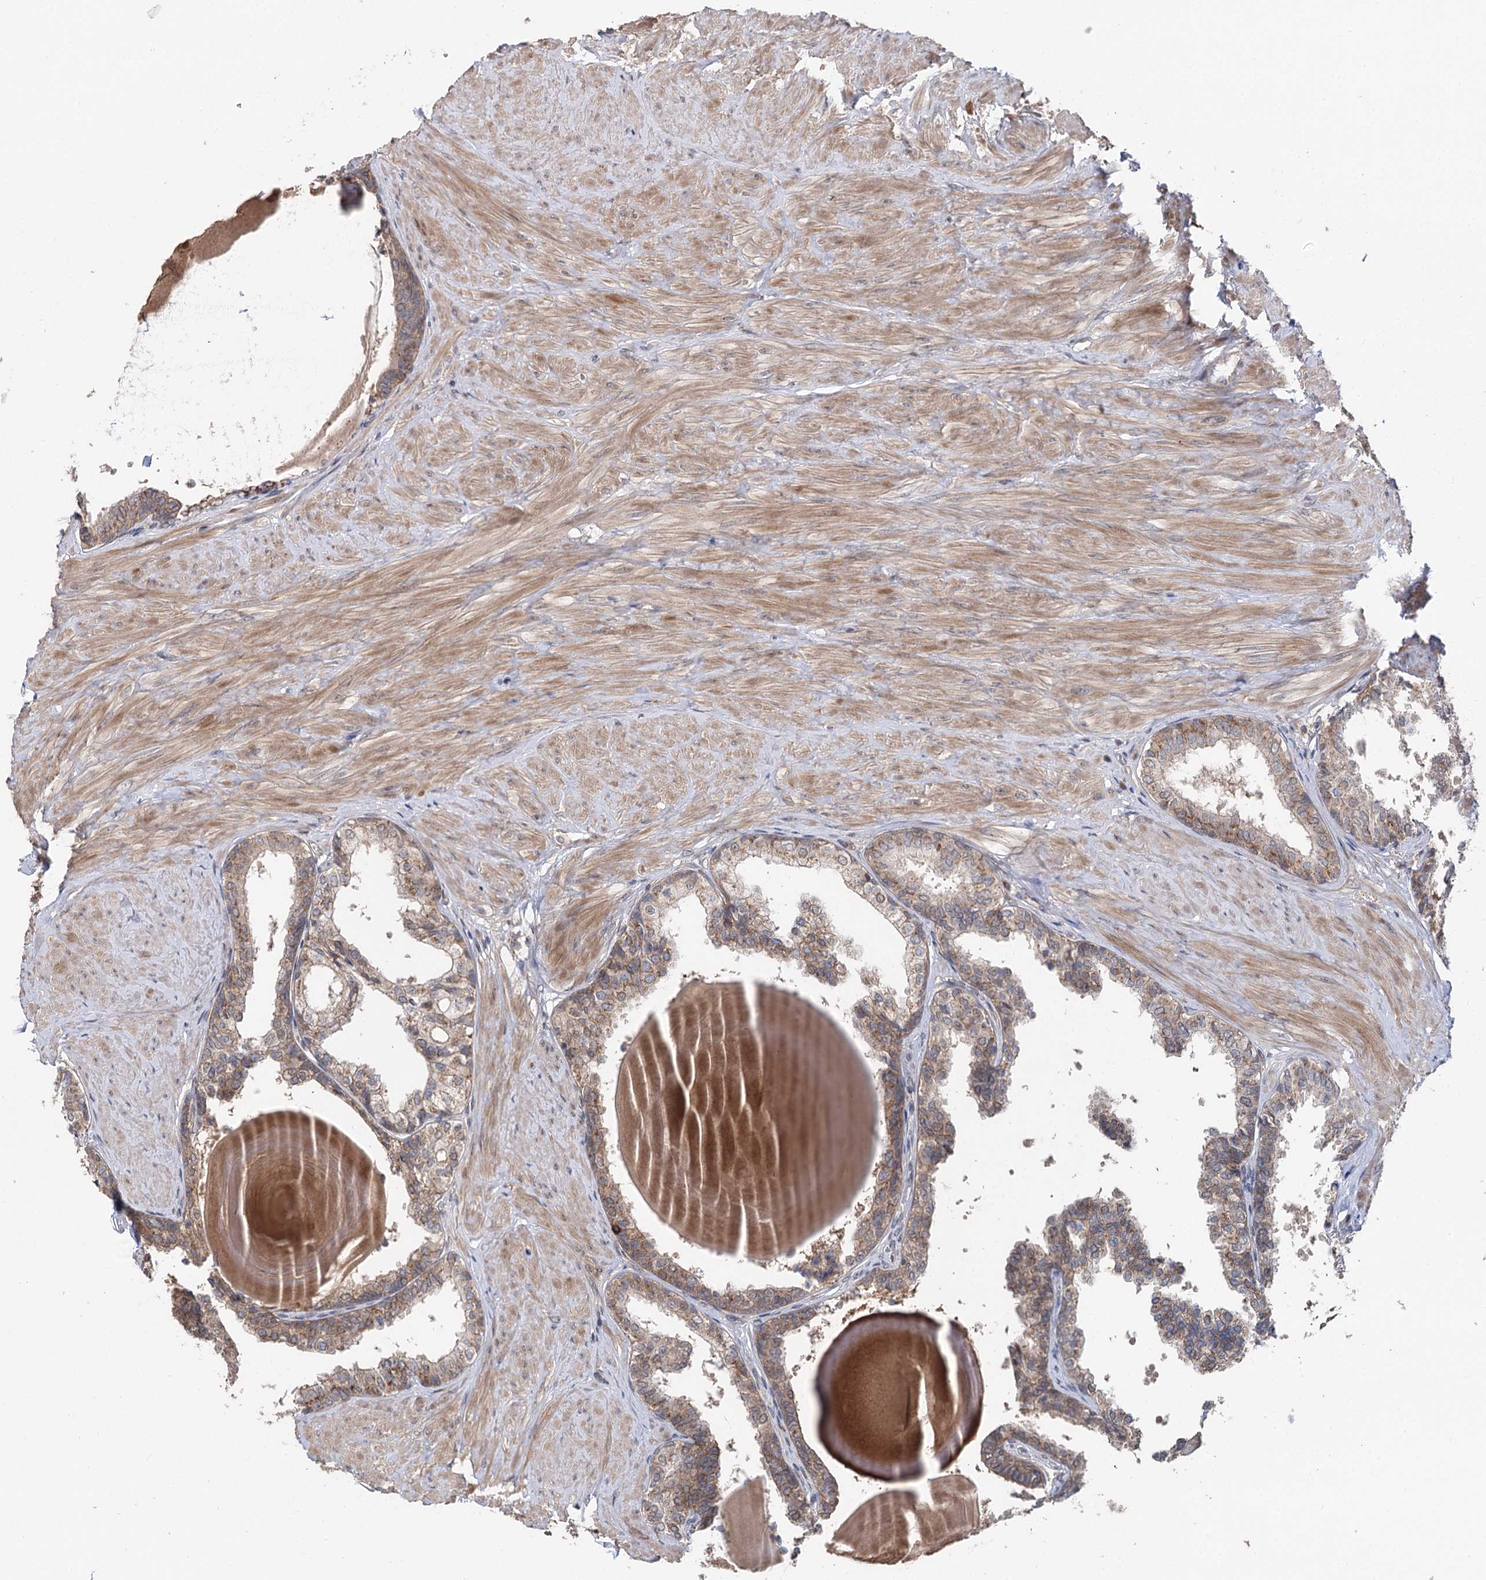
{"staining": {"intensity": "moderate", "quantity": "25%-75%", "location": "cytoplasmic/membranous"}, "tissue": "prostate", "cell_type": "Glandular cells", "image_type": "normal", "snomed": [{"axis": "morphology", "description": "Normal tissue, NOS"}, {"axis": "topography", "description": "Prostate"}], "caption": "The histopathology image reveals a brown stain indicating the presence of a protein in the cytoplasmic/membranous of glandular cells in prostate. (Stains: DAB (3,3'-diaminobenzidine) in brown, nuclei in blue, Microscopy: brightfield microscopy at high magnification).", "gene": "STX6", "patient": {"sex": "male", "age": 48}}